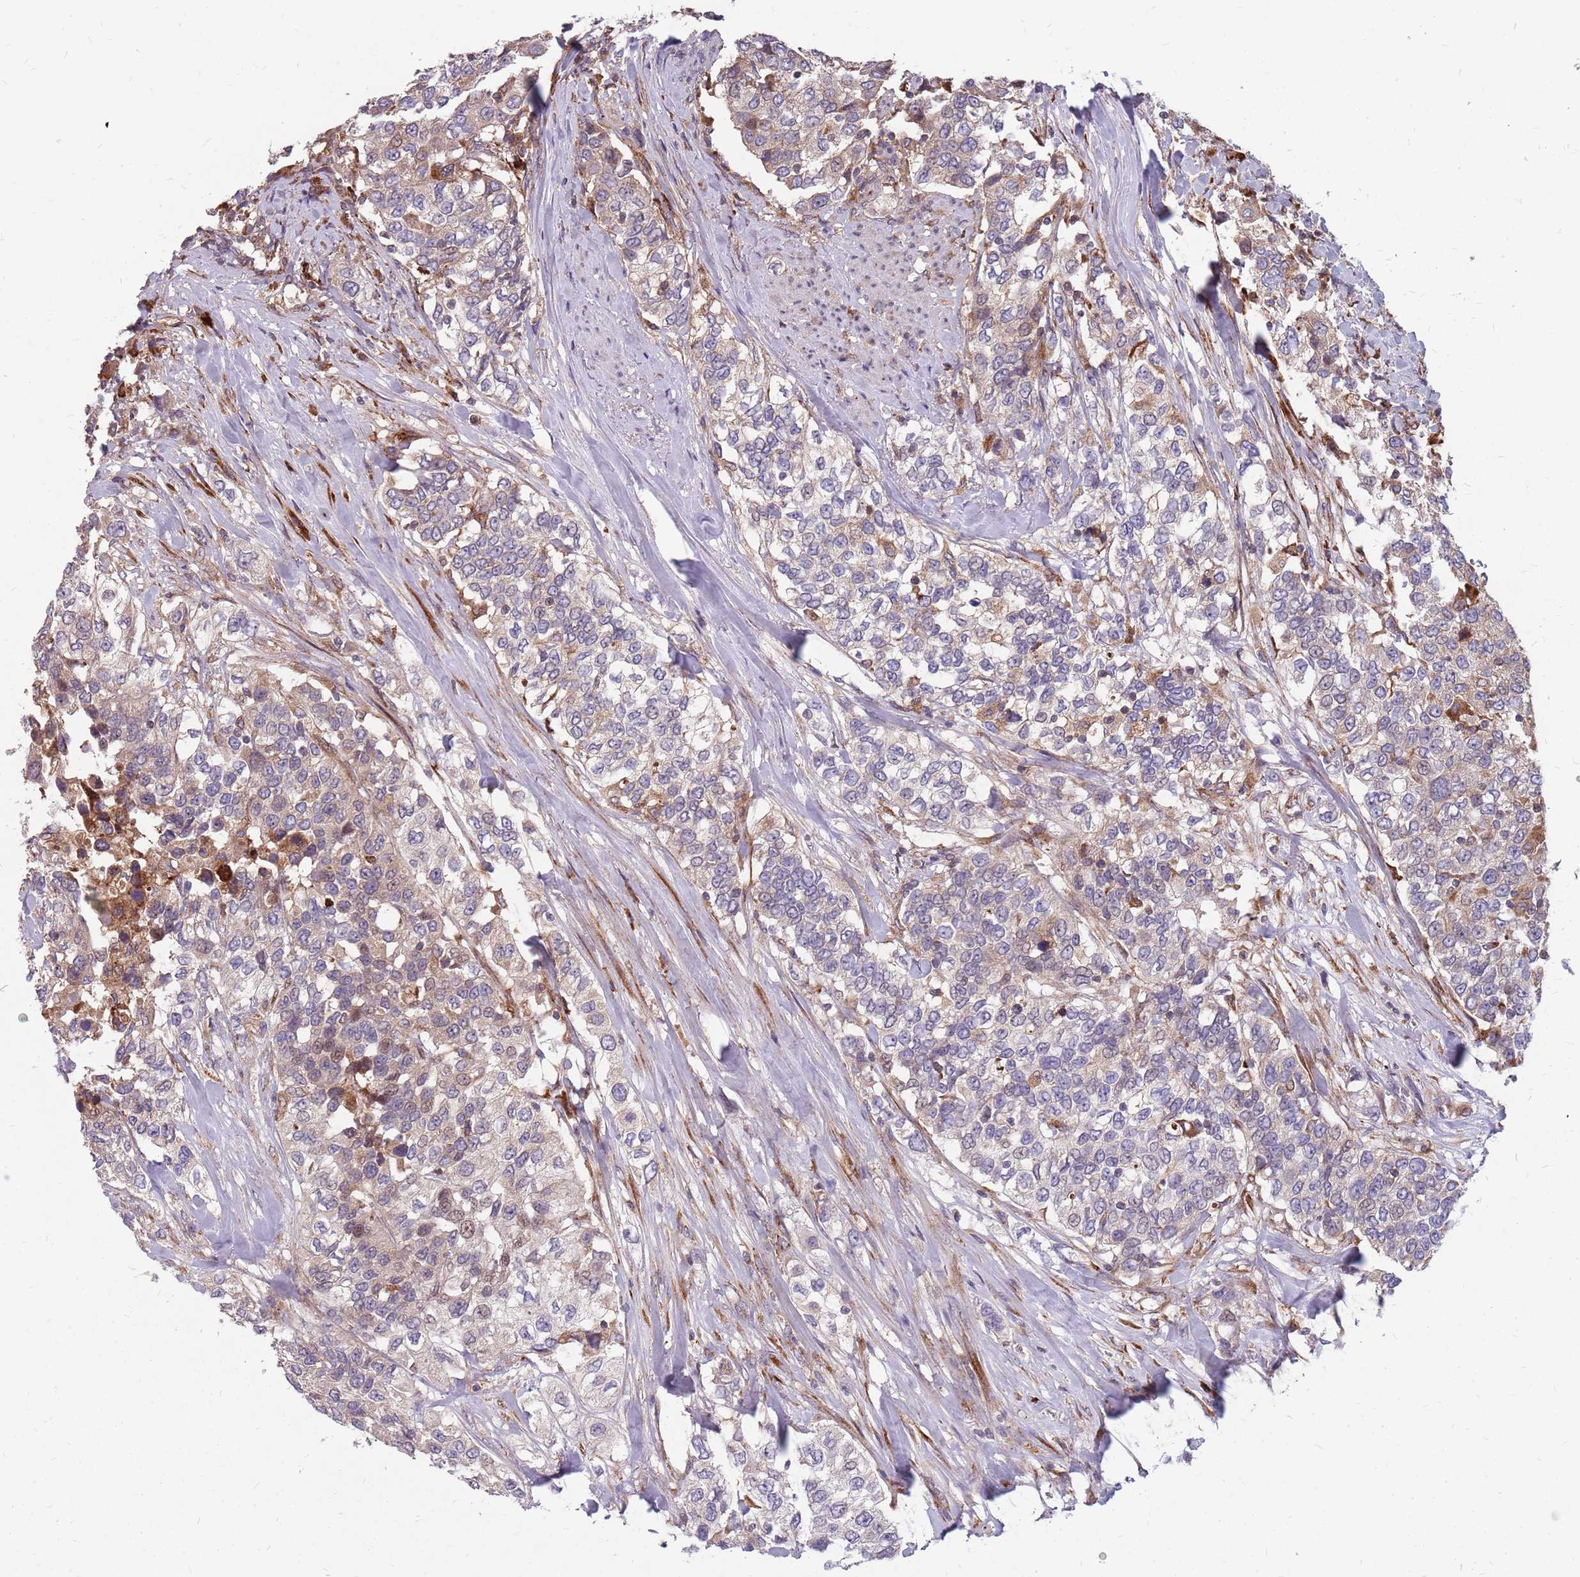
{"staining": {"intensity": "weak", "quantity": "25%-75%", "location": "cytoplasmic/membranous"}, "tissue": "urothelial cancer", "cell_type": "Tumor cells", "image_type": "cancer", "snomed": [{"axis": "morphology", "description": "Urothelial carcinoma, High grade"}, {"axis": "topography", "description": "Urinary bladder"}], "caption": "There is low levels of weak cytoplasmic/membranous expression in tumor cells of urothelial cancer, as demonstrated by immunohistochemical staining (brown color).", "gene": "NME4", "patient": {"sex": "female", "age": 80}}